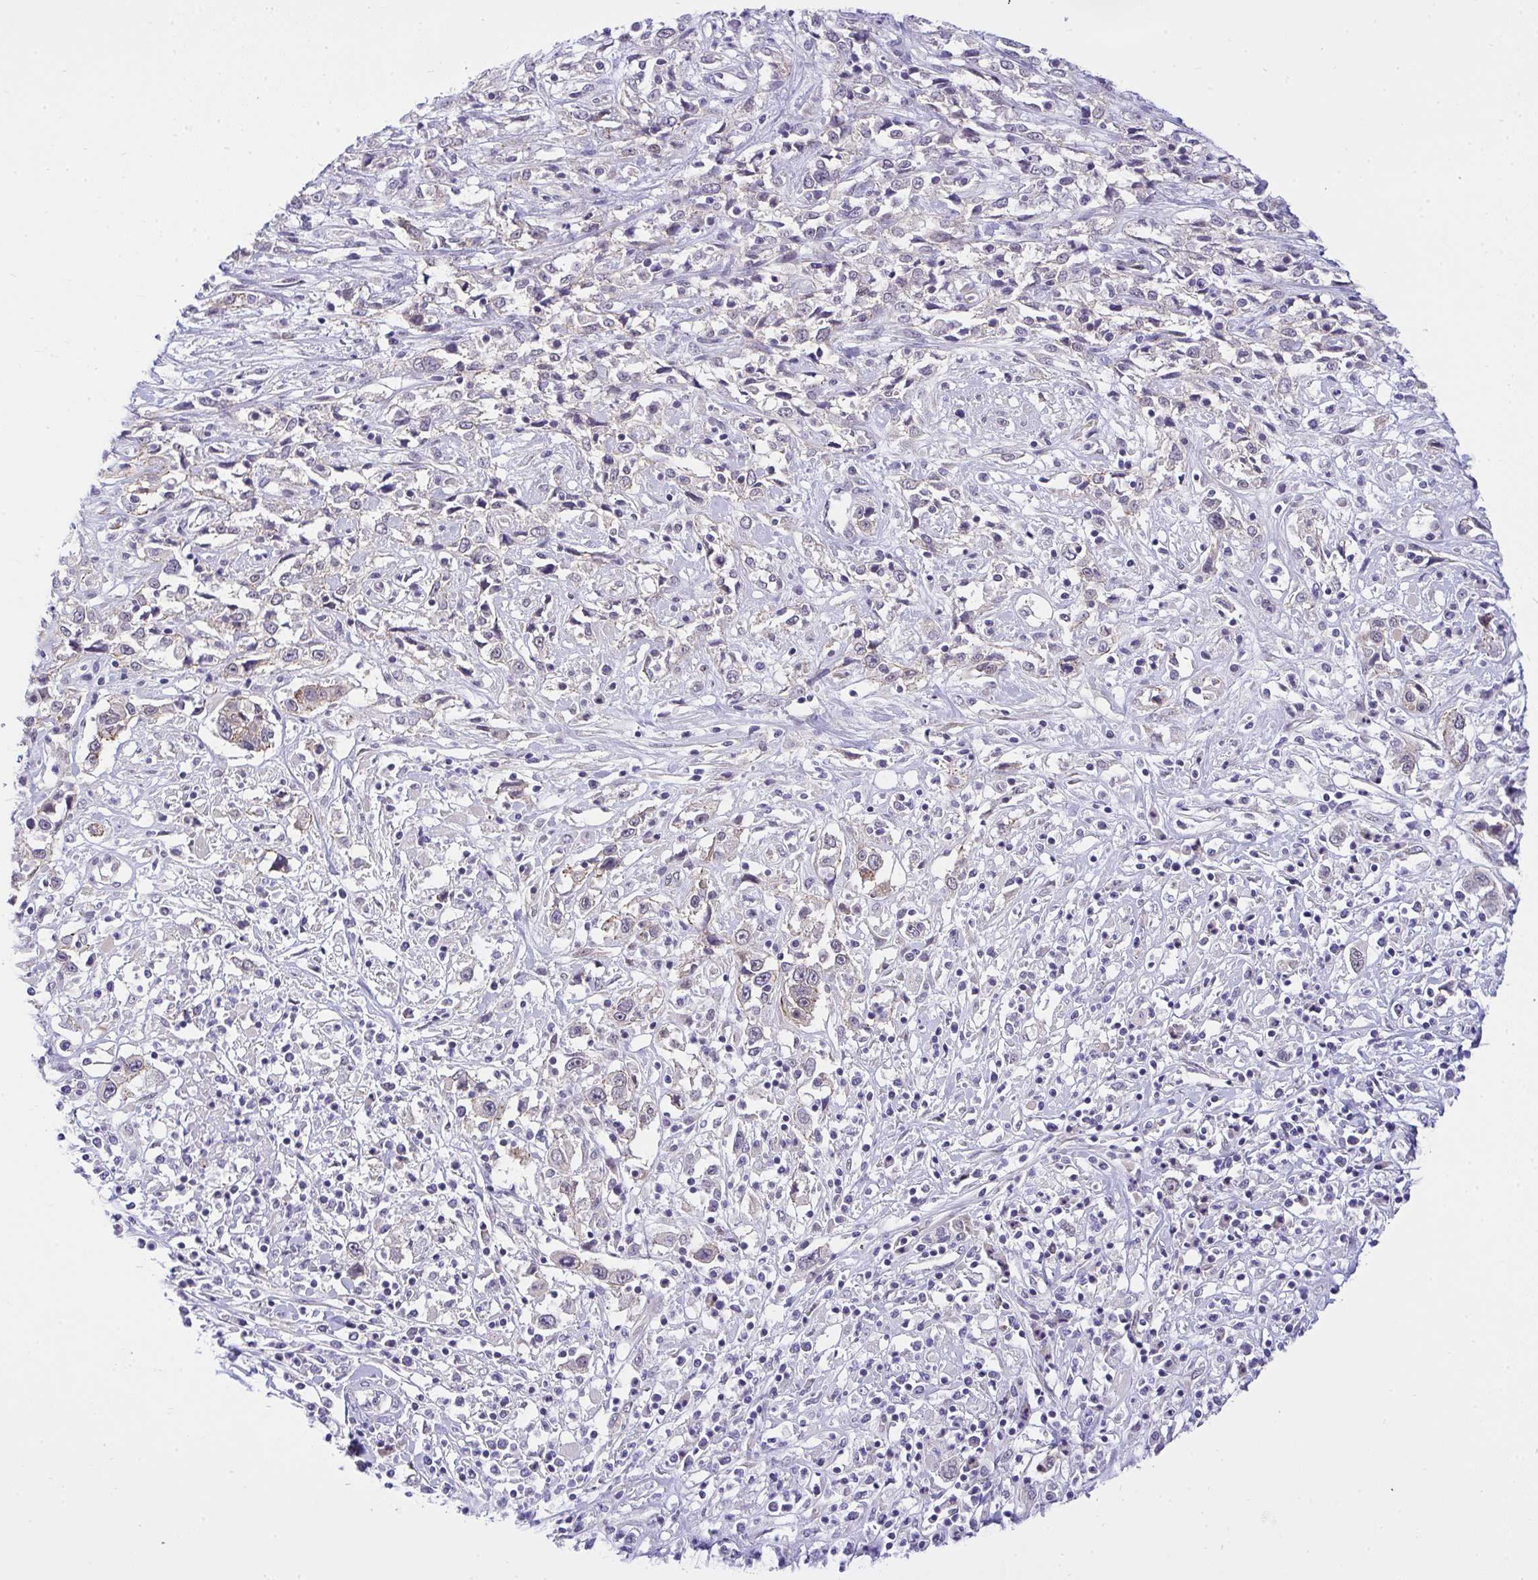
{"staining": {"intensity": "negative", "quantity": "none", "location": "none"}, "tissue": "cervical cancer", "cell_type": "Tumor cells", "image_type": "cancer", "snomed": [{"axis": "morphology", "description": "Adenocarcinoma, NOS"}, {"axis": "topography", "description": "Cervix"}], "caption": "Photomicrograph shows no protein staining in tumor cells of cervical cancer tissue. (DAB (3,3'-diaminobenzidine) immunohistochemistry with hematoxylin counter stain).", "gene": "HOXD12", "patient": {"sex": "female", "age": 40}}